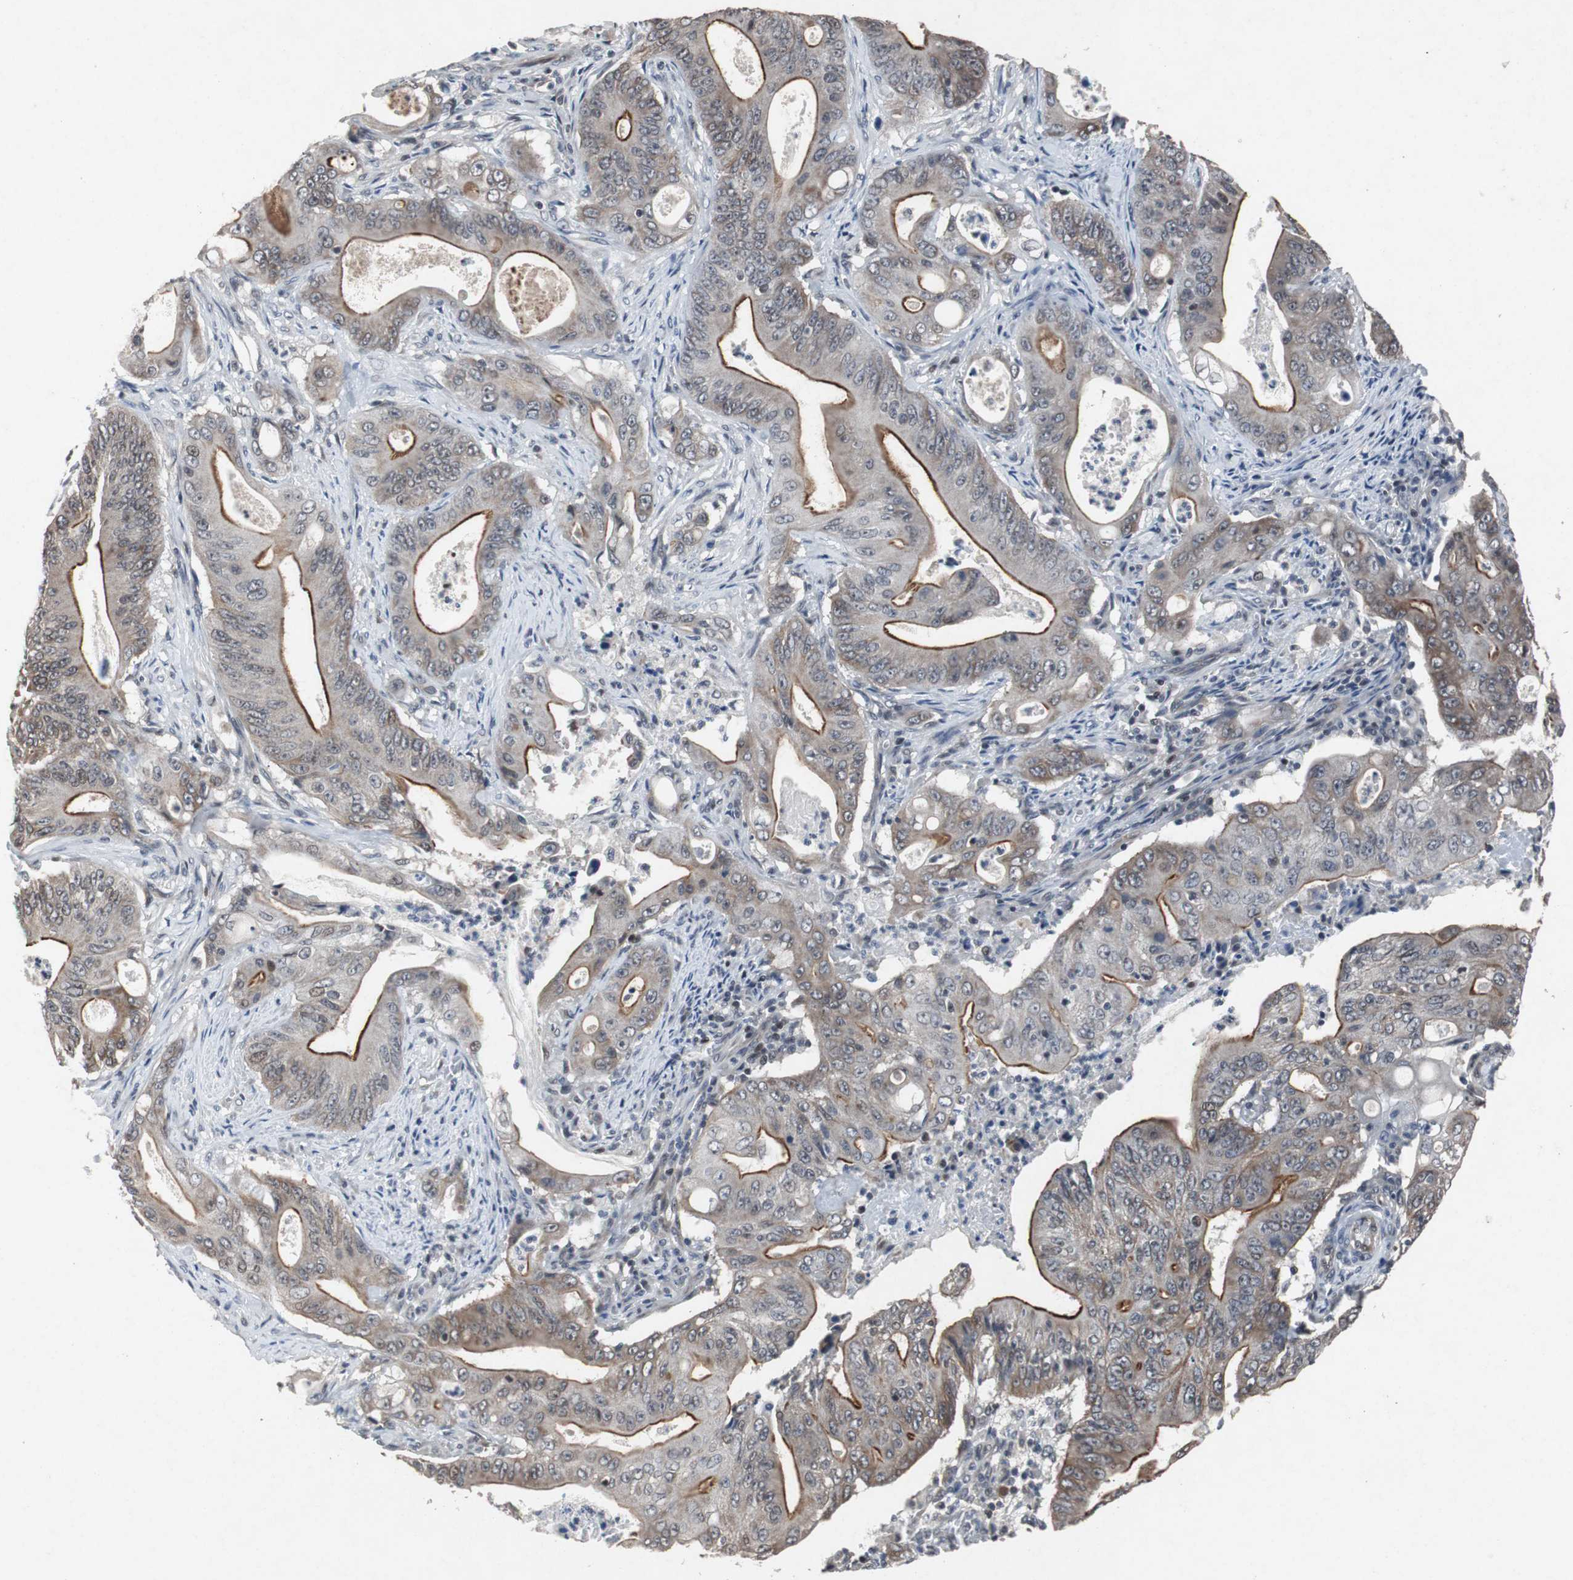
{"staining": {"intensity": "strong", "quantity": "25%-75%", "location": "cytoplasmic/membranous"}, "tissue": "pancreatic cancer", "cell_type": "Tumor cells", "image_type": "cancer", "snomed": [{"axis": "morphology", "description": "Normal tissue, NOS"}, {"axis": "topography", "description": "Lymph node"}], "caption": "Brown immunohistochemical staining in human pancreatic cancer shows strong cytoplasmic/membranous positivity in approximately 25%-75% of tumor cells.", "gene": "TP63", "patient": {"sex": "male", "age": 62}}